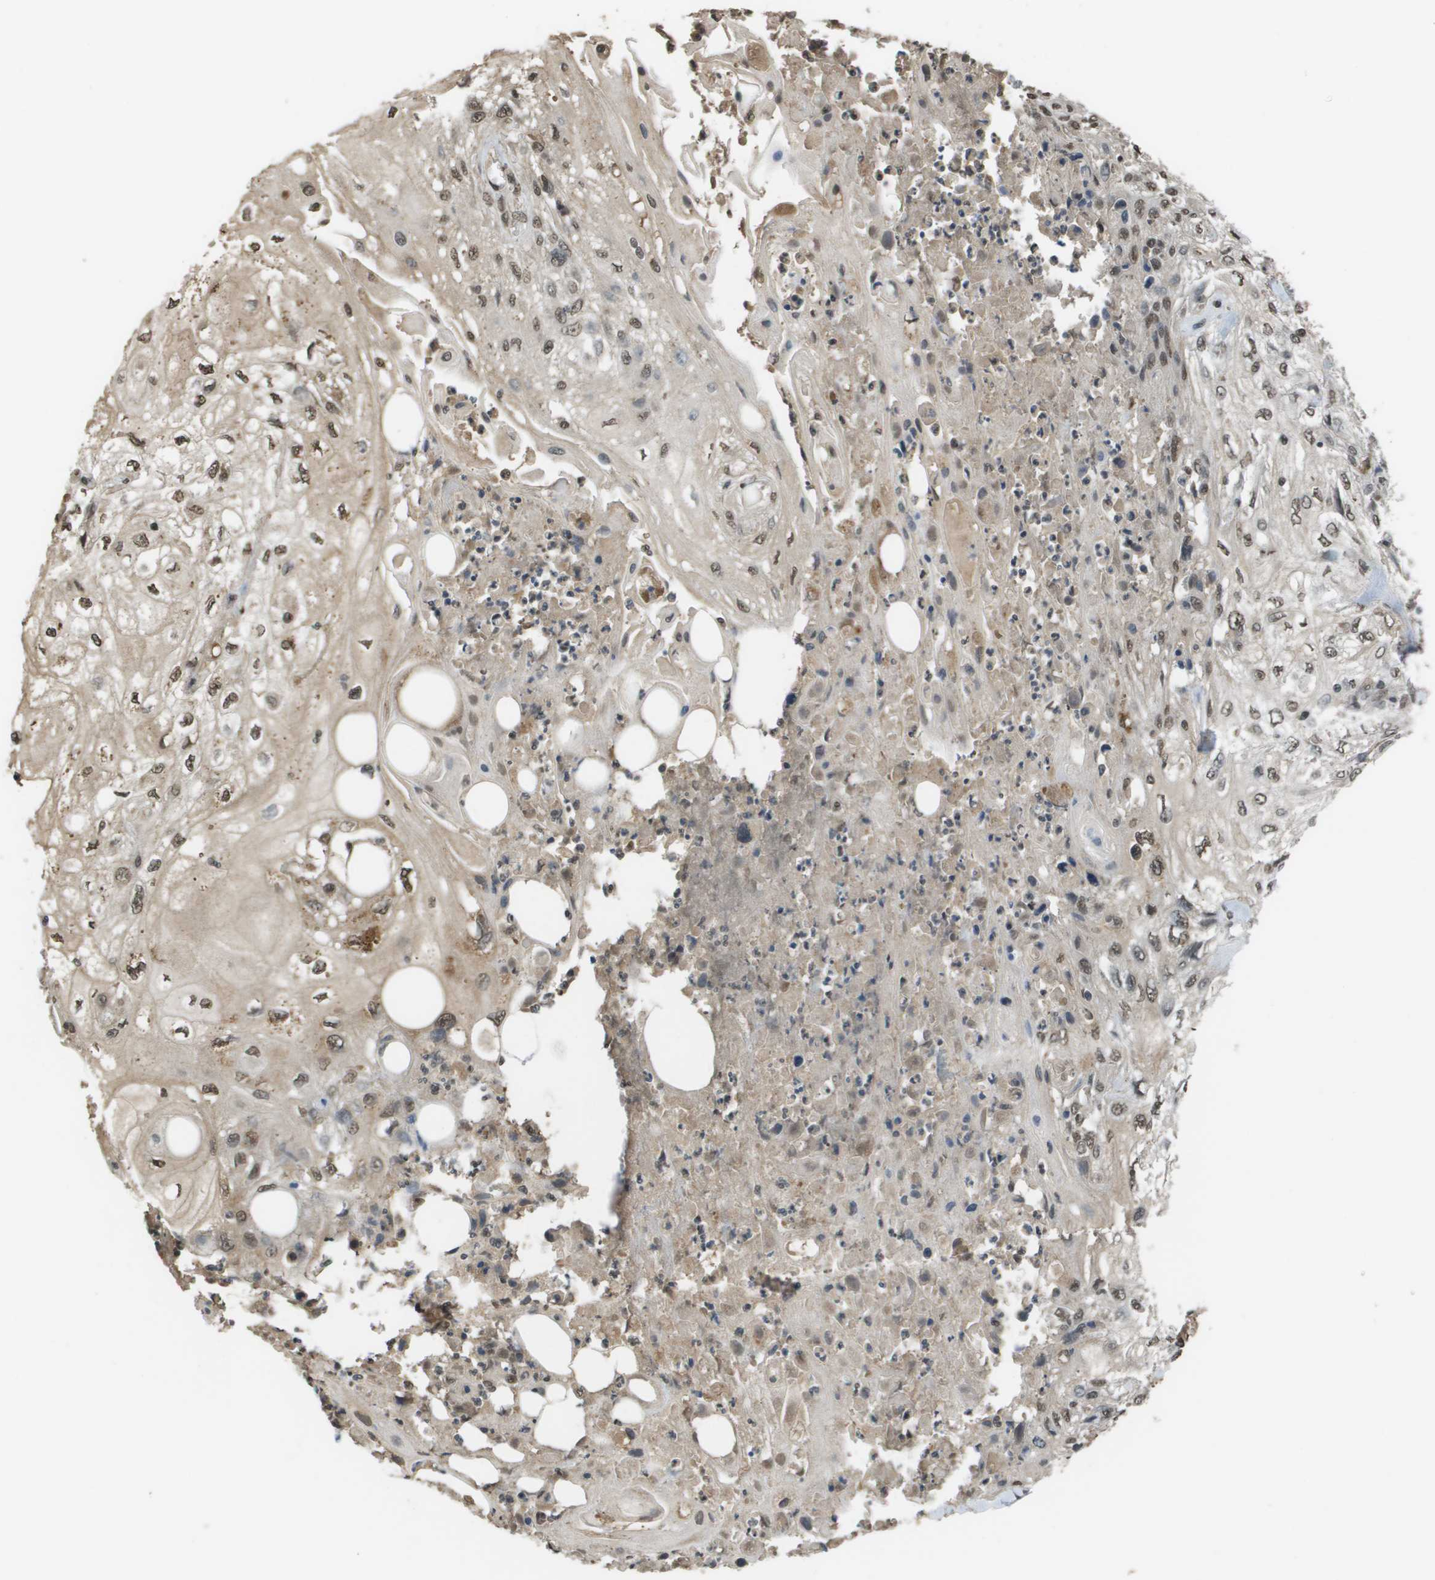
{"staining": {"intensity": "moderate", "quantity": ">75%", "location": "nuclear"}, "tissue": "skin cancer", "cell_type": "Tumor cells", "image_type": "cancer", "snomed": [{"axis": "morphology", "description": "Squamous cell carcinoma, NOS"}, {"axis": "topography", "description": "Skin"}], "caption": "Brown immunohistochemical staining in human skin squamous cell carcinoma displays moderate nuclear staining in about >75% of tumor cells.", "gene": "NDRG2", "patient": {"sex": "male", "age": 75}}